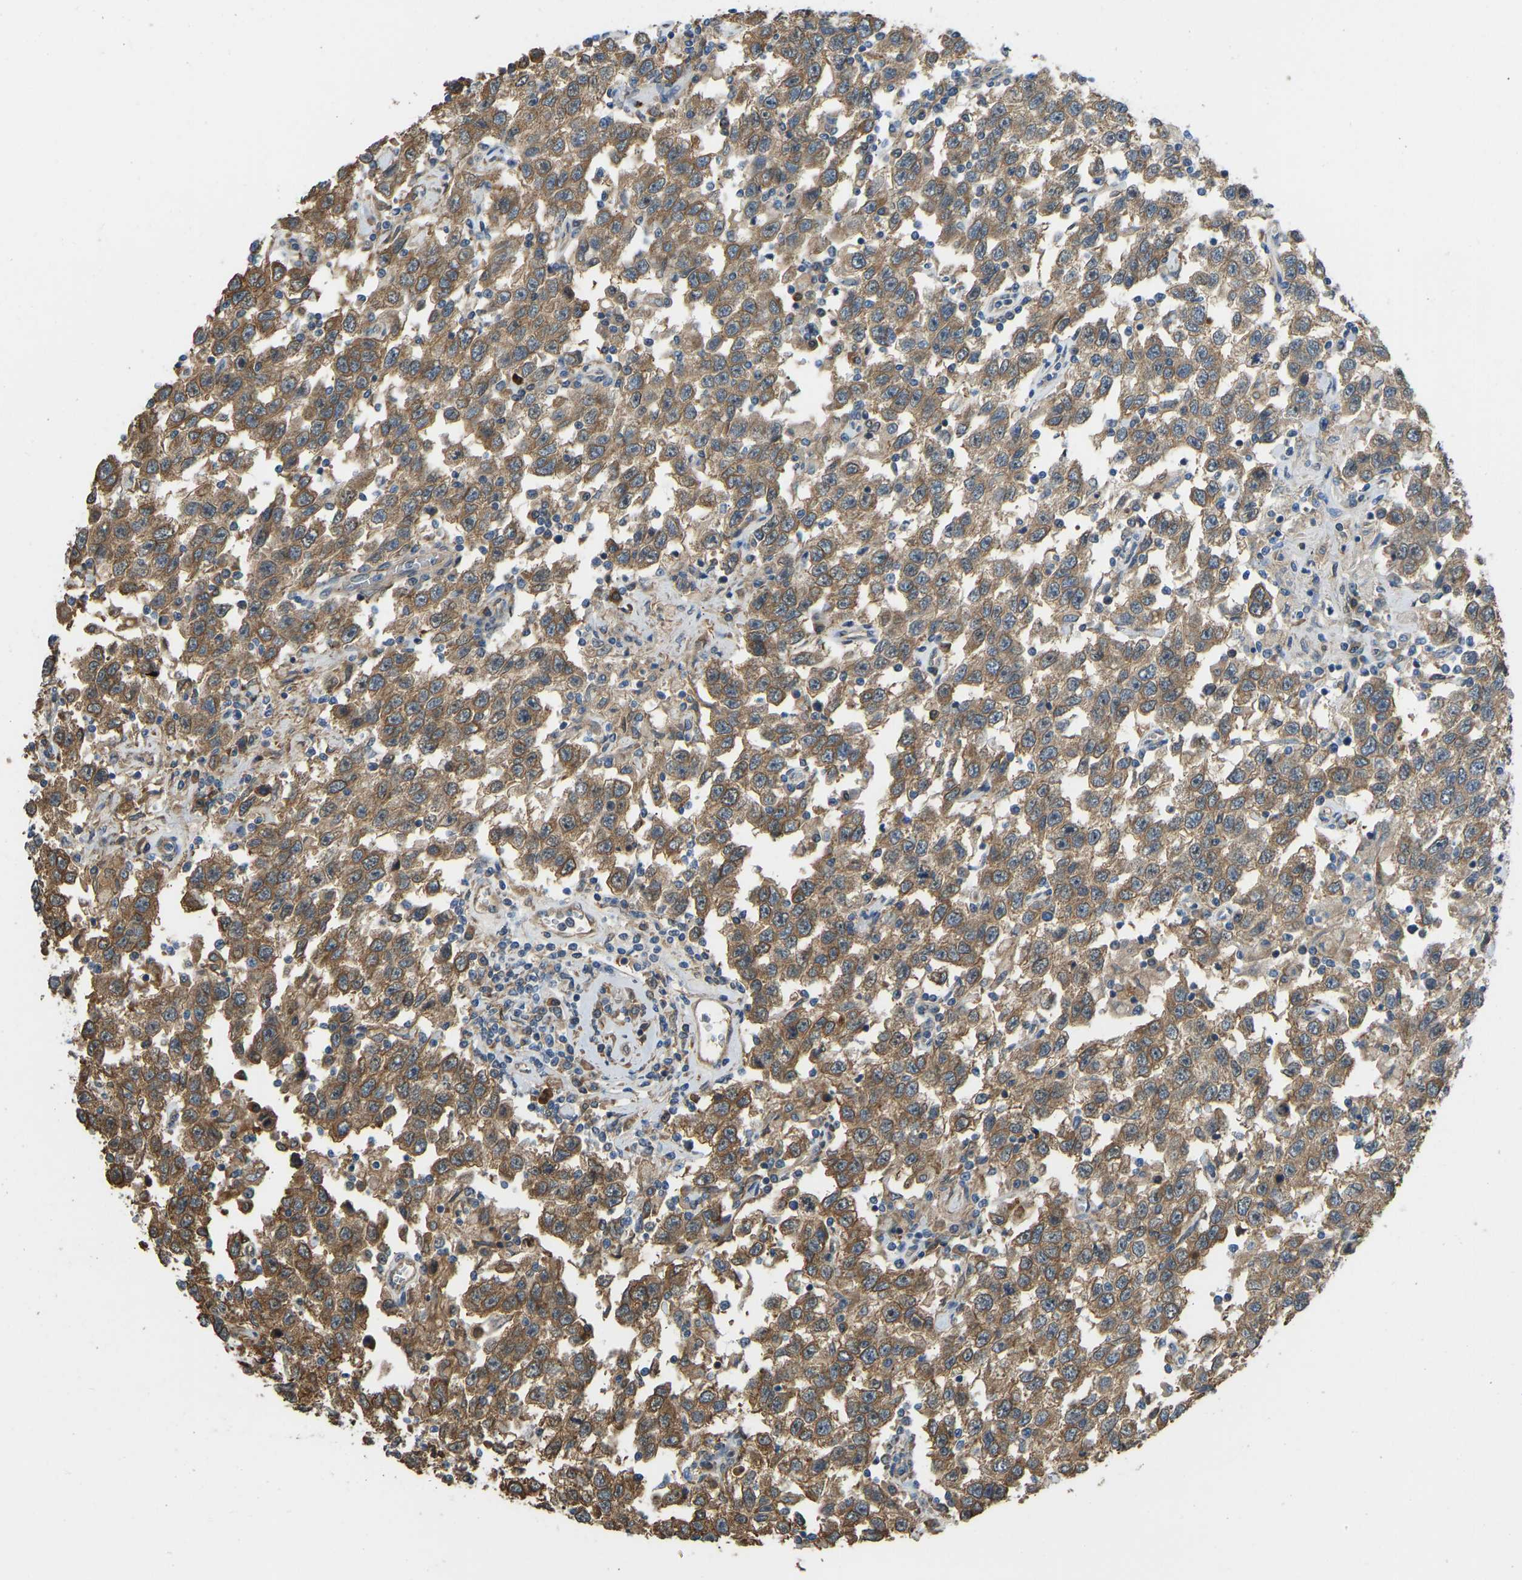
{"staining": {"intensity": "moderate", "quantity": ">75%", "location": "cytoplasmic/membranous"}, "tissue": "testis cancer", "cell_type": "Tumor cells", "image_type": "cancer", "snomed": [{"axis": "morphology", "description": "Seminoma, NOS"}, {"axis": "topography", "description": "Testis"}], "caption": "A high-resolution histopathology image shows IHC staining of testis seminoma, which displays moderate cytoplasmic/membranous staining in approximately >75% of tumor cells. (DAB (3,3'-diaminobenzidine) IHC with brightfield microscopy, high magnification).", "gene": "OS9", "patient": {"sex": "male", "age": 41}}